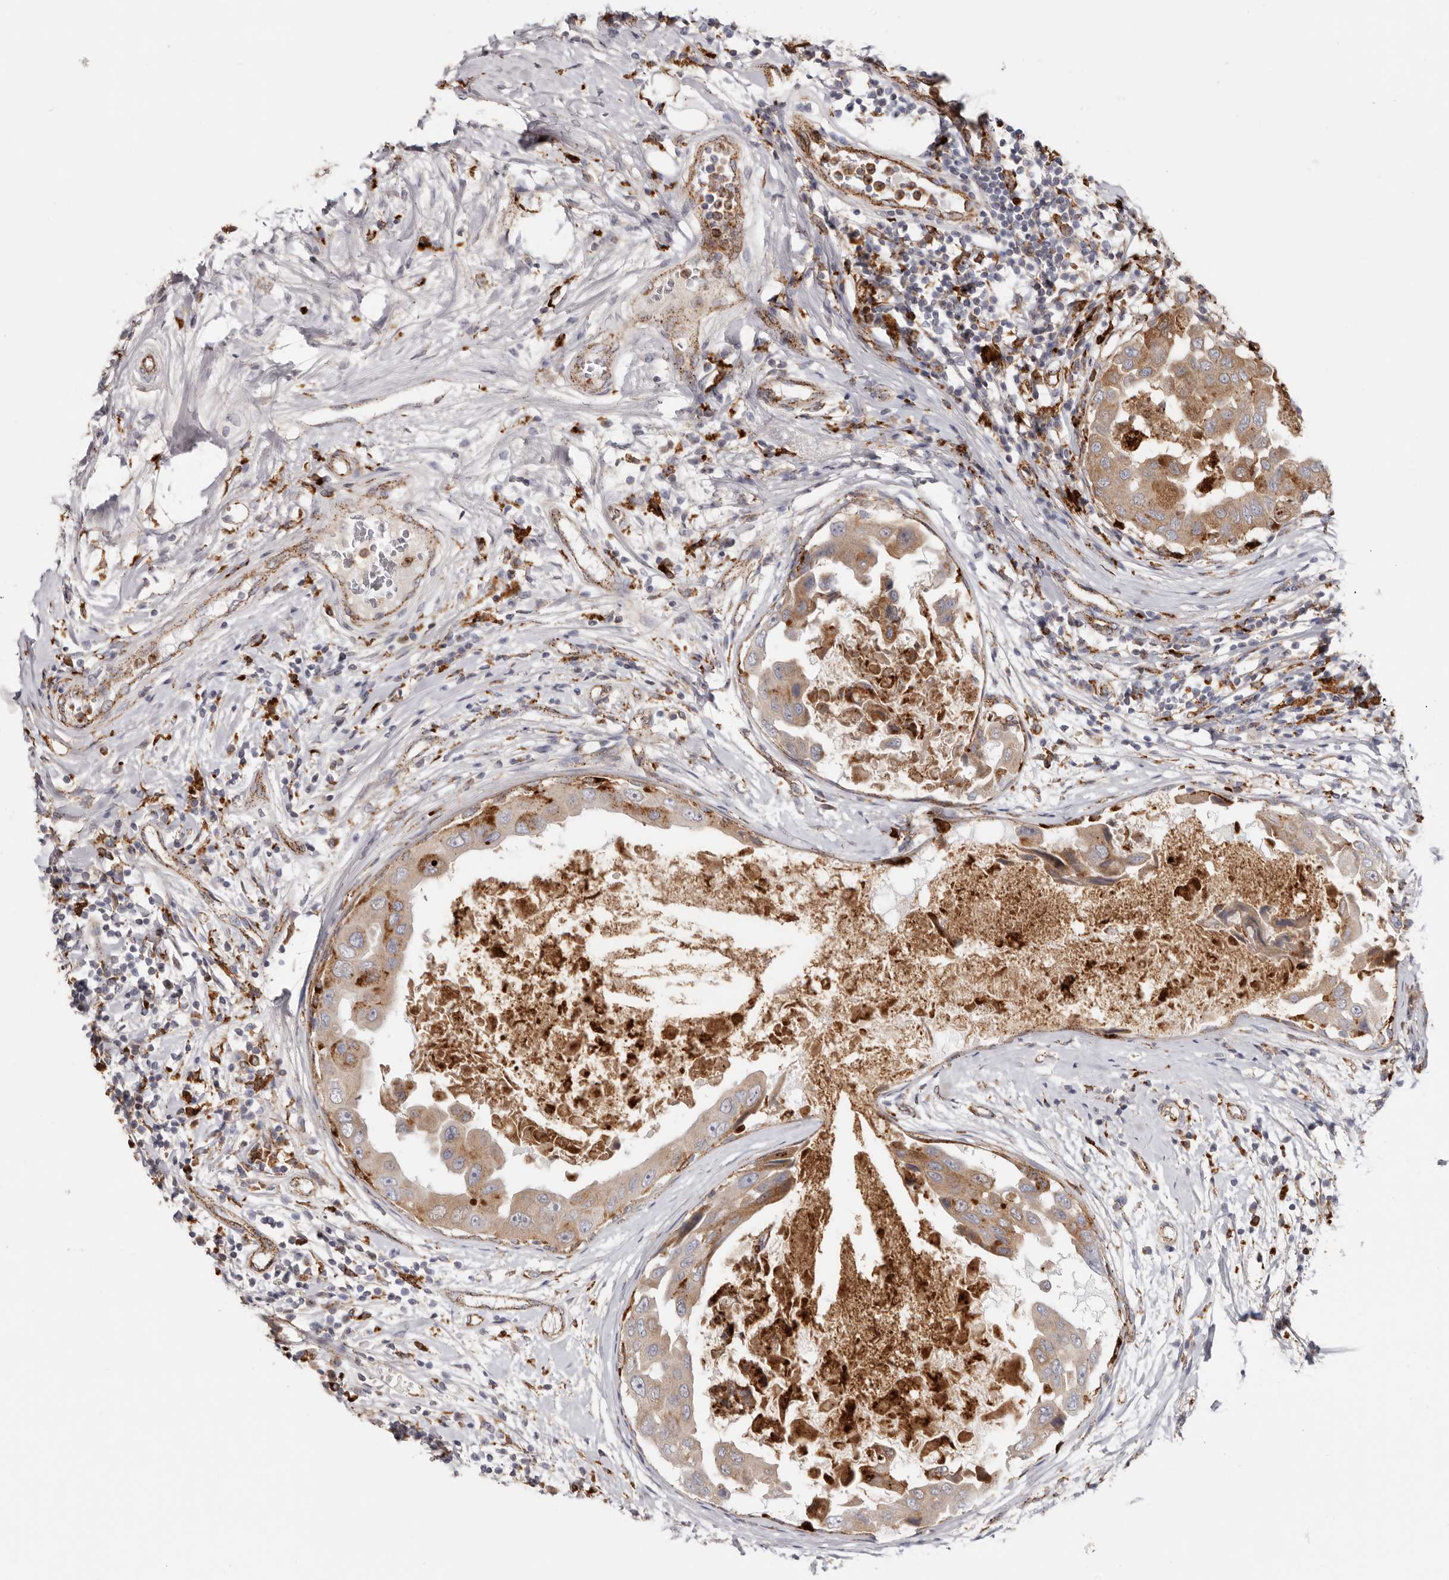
{"staining": {"intensity": "moderate", "quantity": ">75%", "location": "cytoplasmic/membranous"}, "tissue": "breast cancer", "cell_type": "Tumor cells", "image_type": "cancer", "snomed": [{"axis": "morphology", "description": "Duct carcinoma"}, {"axis": "topography", "description": "Breast"}], "caption": "Immunohistochemistry (IHC) (DAB) staining of breast cancer (invasive ductal carcinoma) displays moderate cytoplasmic/membranous protein staining in approximately >75% of tumor cells.", "gene": "GRN", "patient": {"sex": "female", "age": 27}}